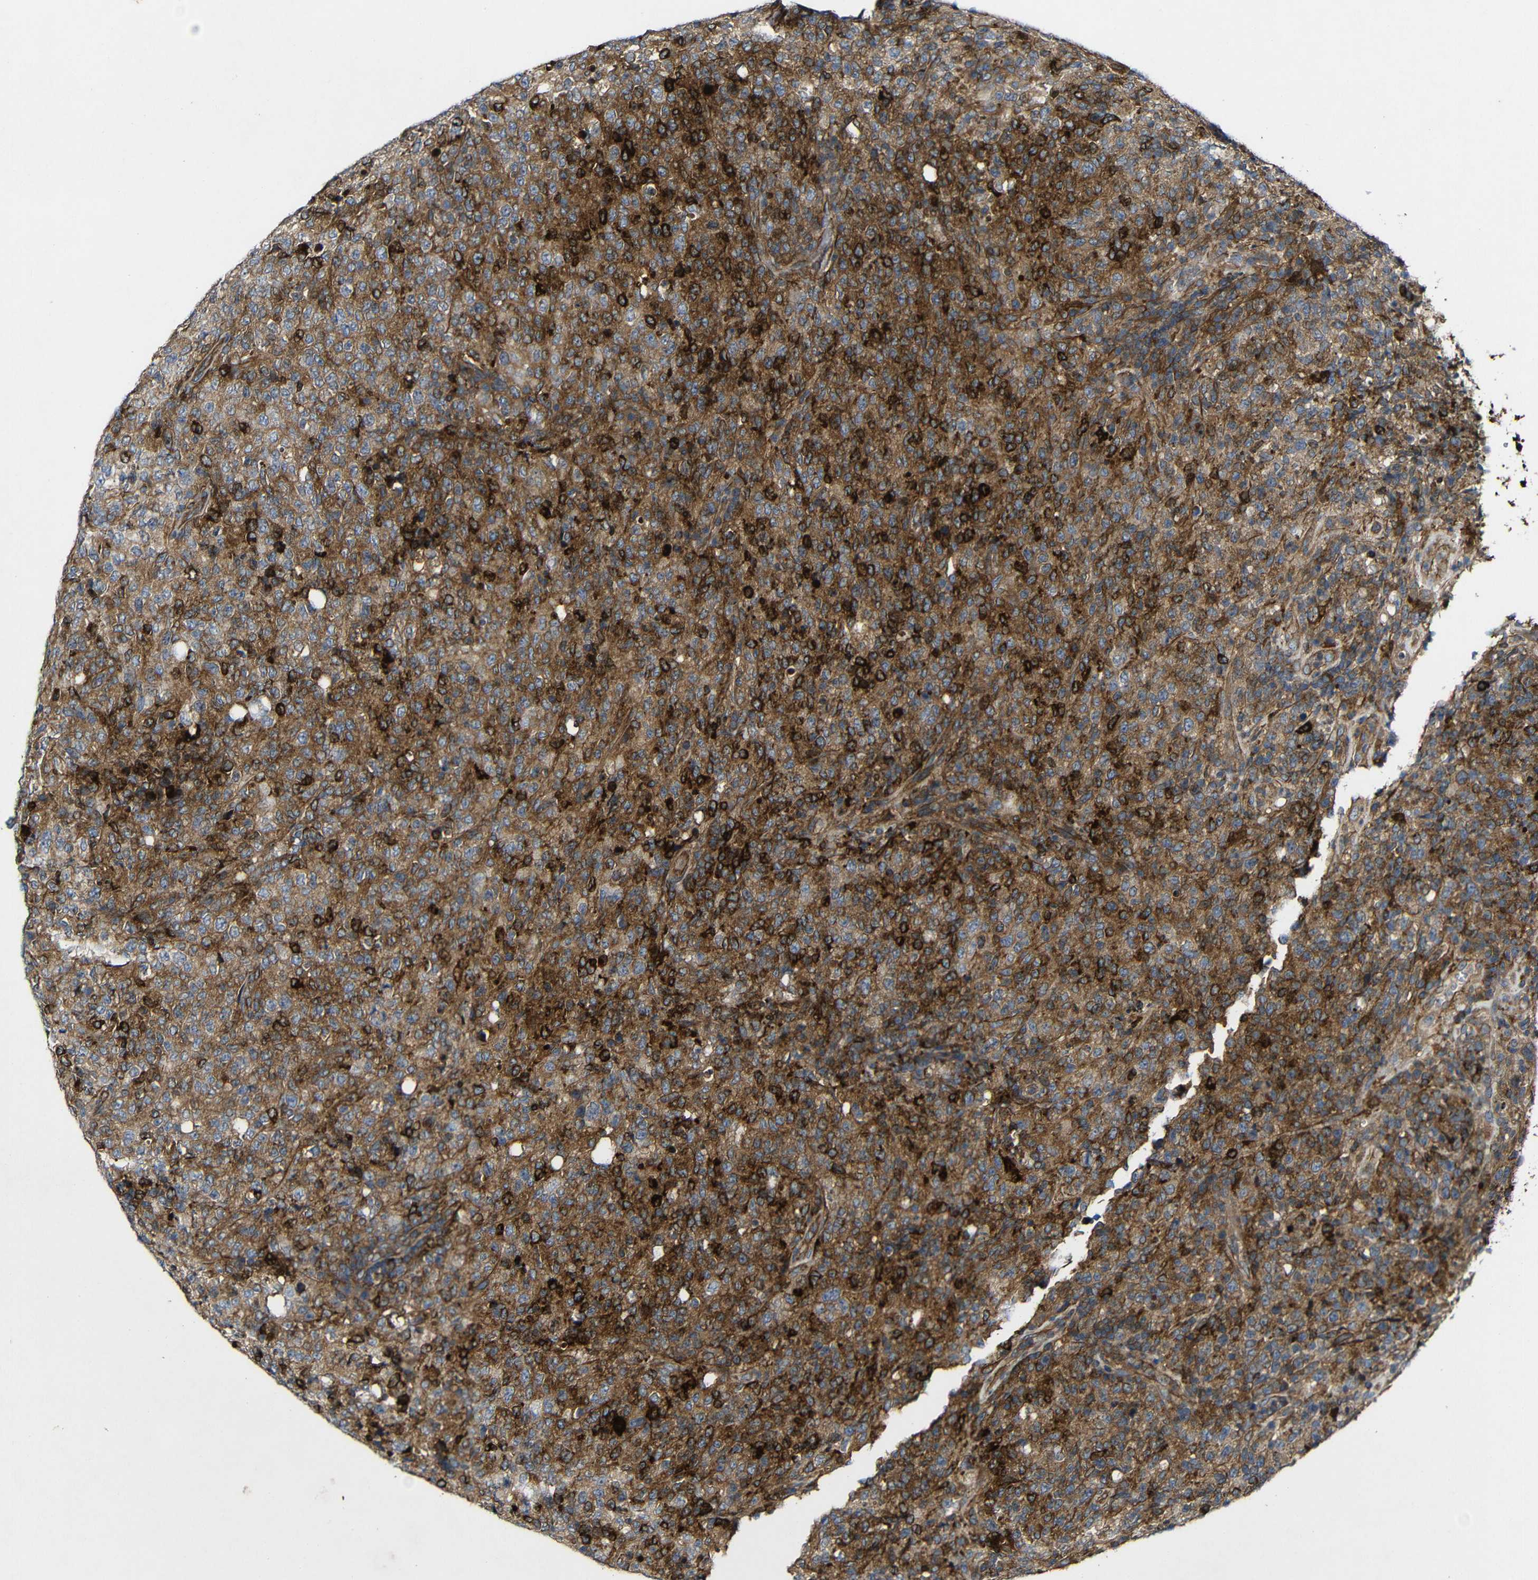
{"staining": {"intensity": "strong", "quantity": "25%-75%", "location": "cytoplasmic/membranous"}, "tissue": "lymphoma", "cell_type": "Tumor cells", "image_type": "cancer", "snomed": [{"axis": "morphology", "description": "Malignant lymphoma, non-Hodgkin's type, High grade"}, {"axis": "topography", "description": "Tonsil"}], "caption": "Immunohistochemistry (IHC) of human lymphoma demonstrates high levels of strong cytoplasmic/membranous positivity in approximately 25%-75% of tumor cells.", "gene": "GSDME", "patient": {"sex": "female", "age": 36}}